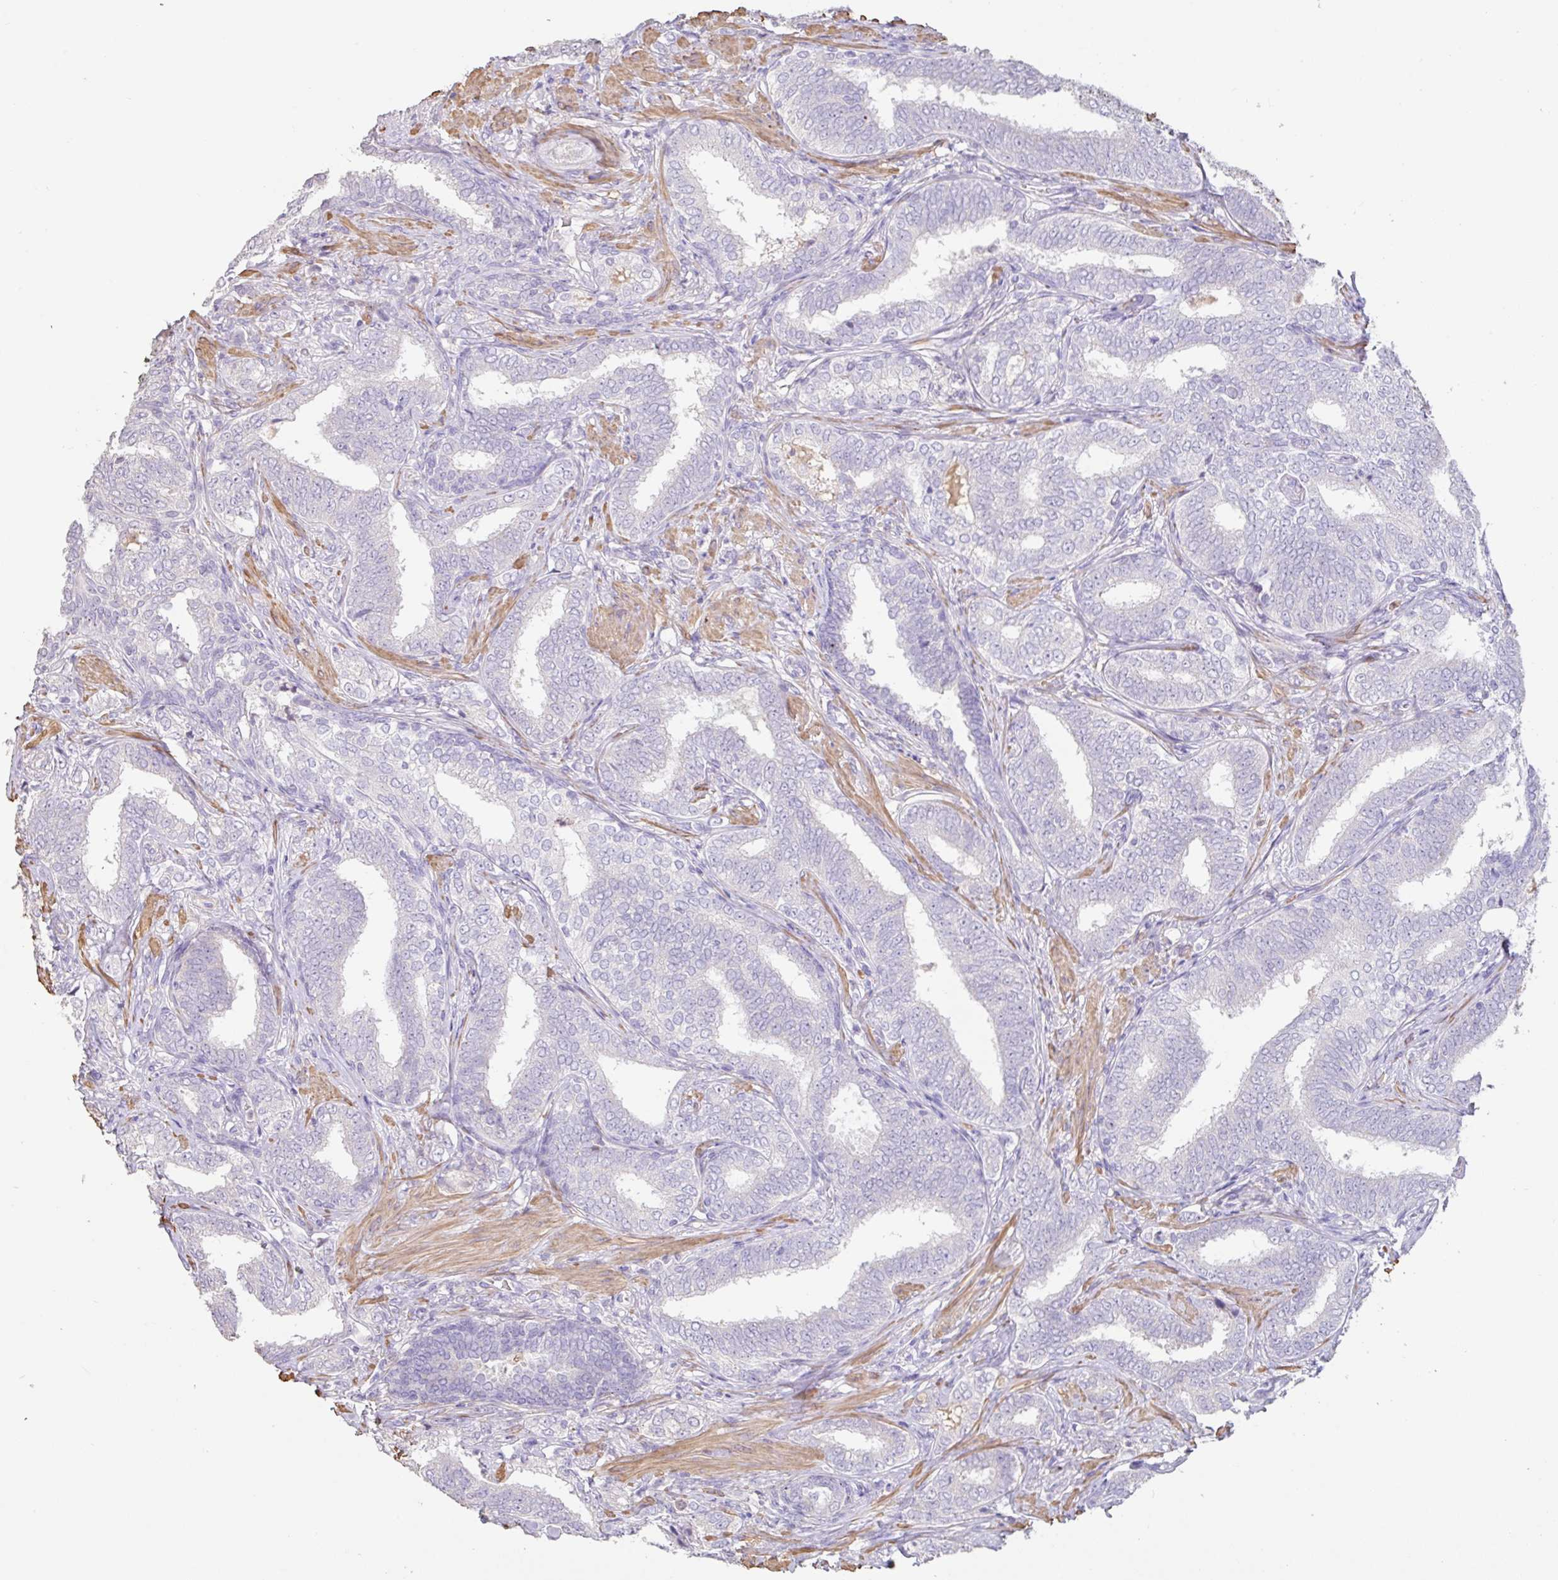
{"staining": {"intensity": "negative", "quantity": "none", "location": "none"}, "tissue": "prostate cancer", "cell_type": "Tumor cells", "image_type": "cancer", "snomed": [{"axis": "morphology", "description": "Adenocarcinoma, High grade"}, {"axis": "topography", "description": "Prostate"}], "caption": "A high-resolution micrograph shows IHC staining of high-grade adenocarcinoma (prostate), which shows no significant staining in tumor cells.", "gene": "PYGM", "patient": {"sex": "male", "age": 72}}